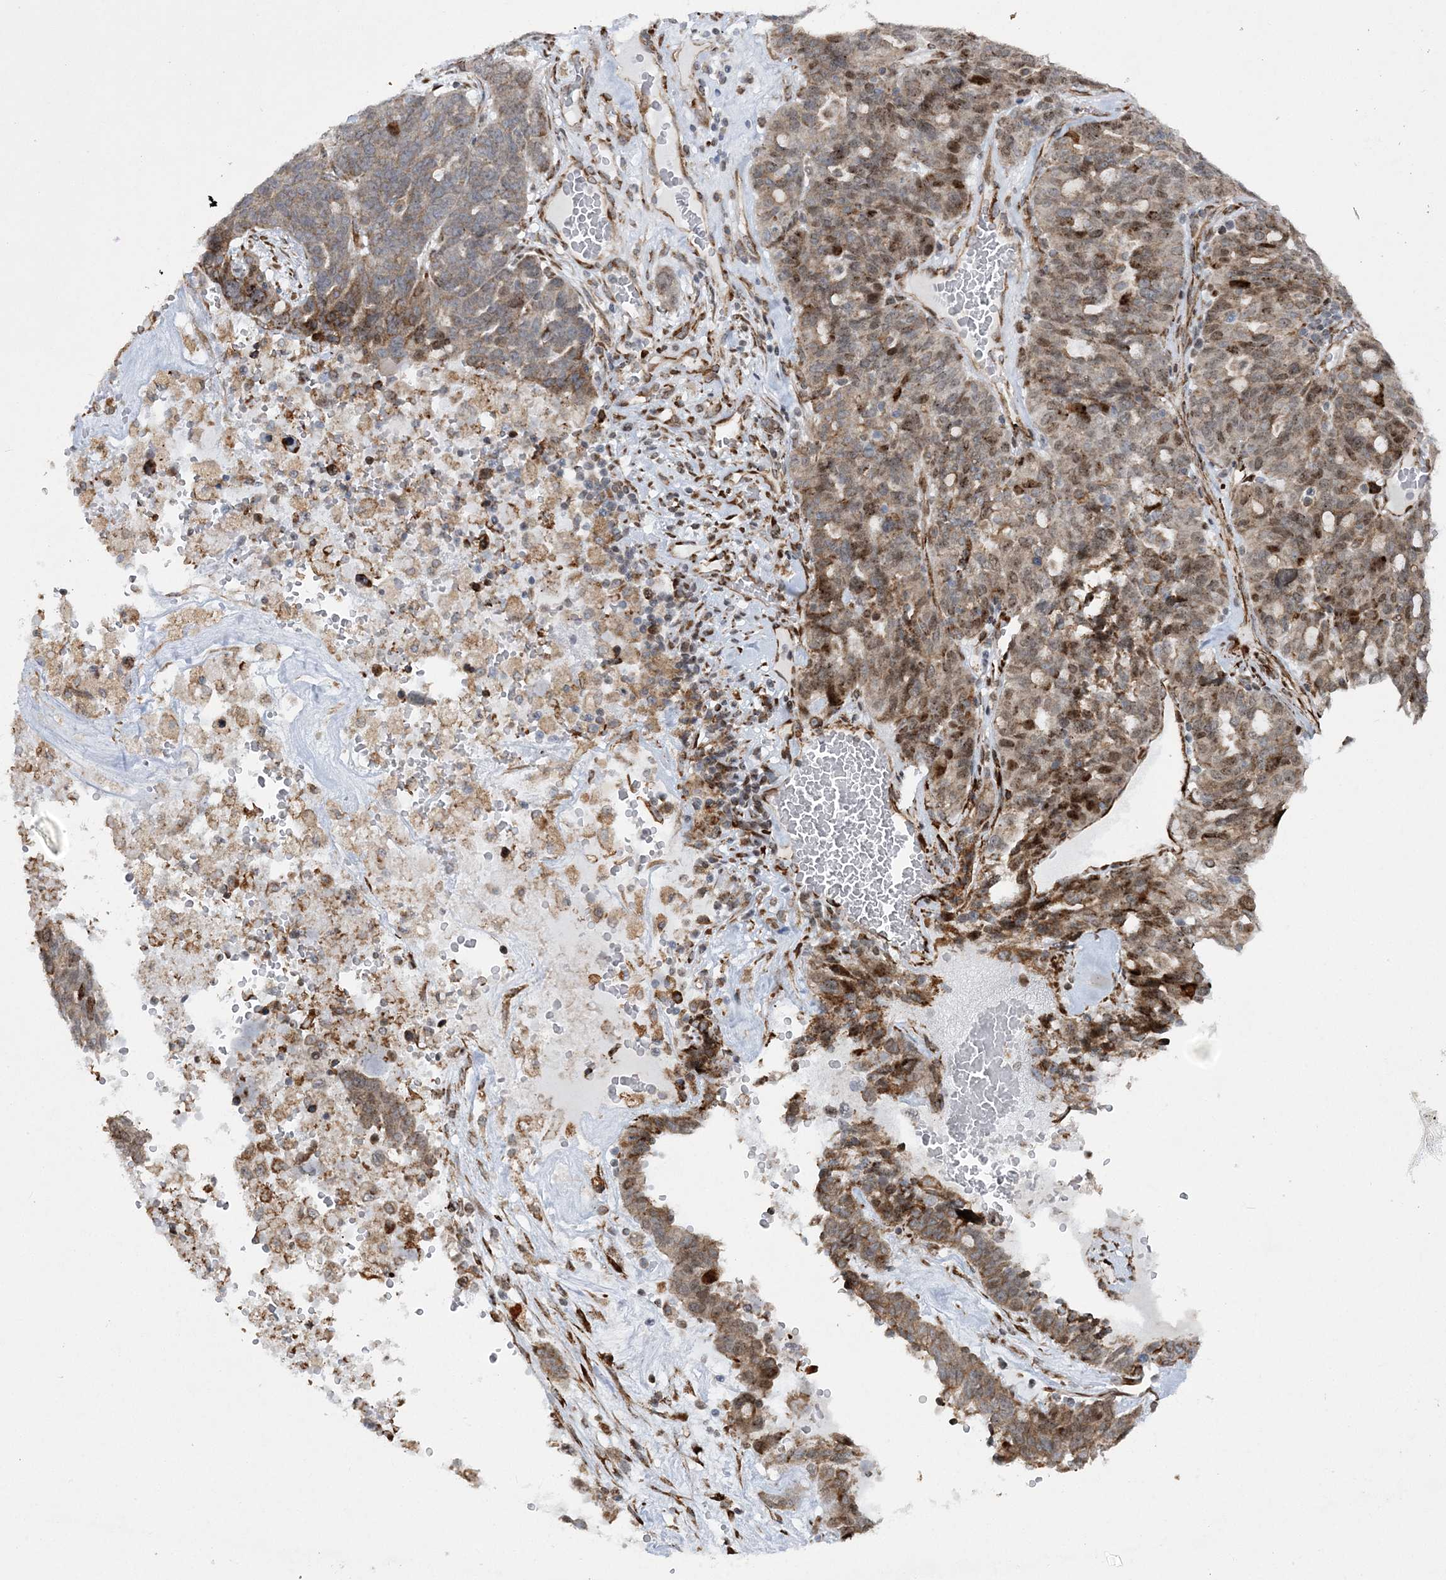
{"staining": {"intensity": "moderate", "quantity": ">75%", "location": "cytoplasmic/membranous,nuclear"}, "tissue": "ovarian cancer", "cell_type": "Tumor cells", "image_type": "cancer", "snomed": [{"axis": "morphology", "description": "Cystadenocarcinoma, serous, NOS"}, {"axis": "topography", "description": "Ovary"}], "caption": "Protein staining displays moderate cytoplasmic/membranous and nuclear expression in approximately >75% of tumor cells in ovarian cancer (serous cystadenocarcinoma). (Brightfield microscopy of DAB IHC at high magnification).", "gene": "EFCAB12", "patient": {"sex": "female", "age": 59}}